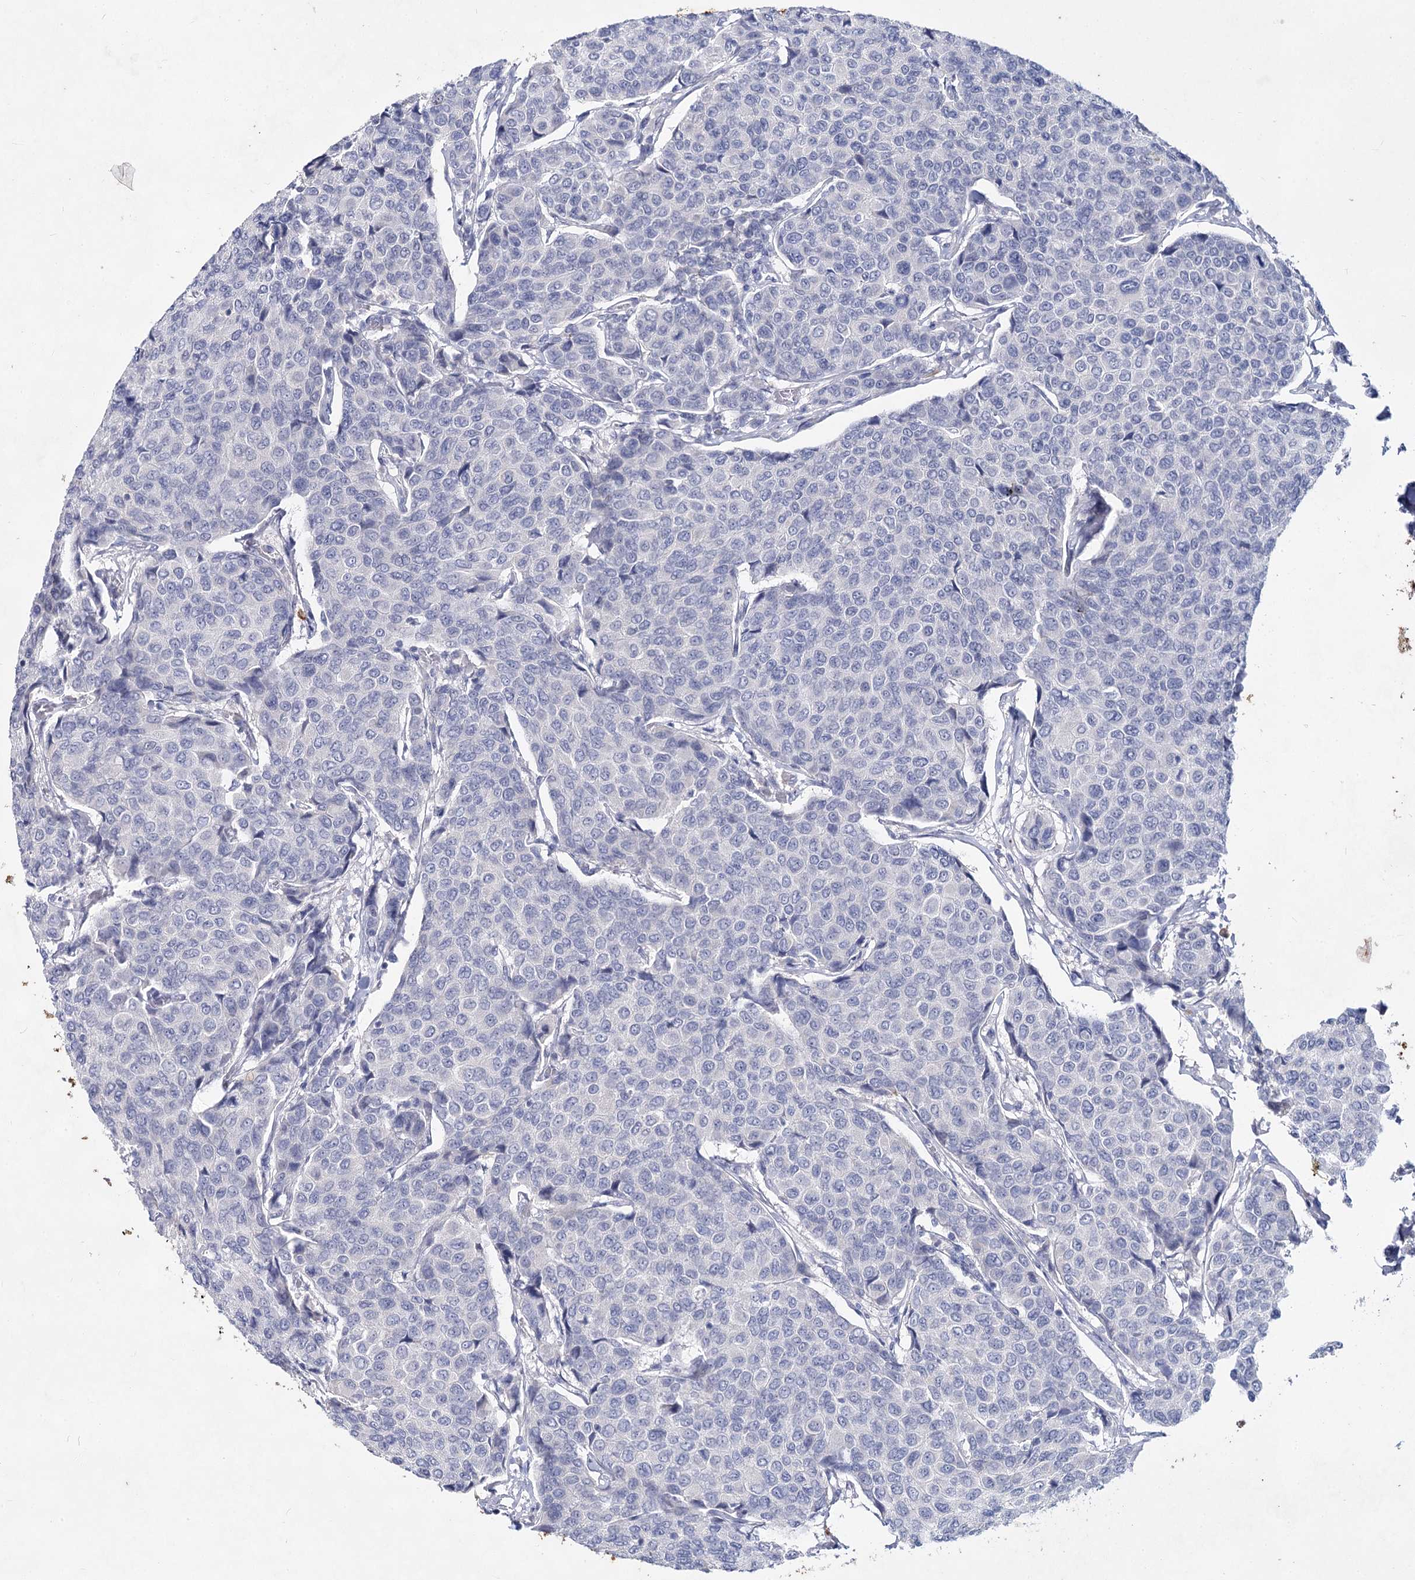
{"staining": {"intensity": "negative", "quantity": "none", "location": "none"}, "tissue": "breast cancer", "cell_type": "Tumor cells", "image_type": "cancer", "snomed": [{"axis": "morphology", "description": "Duct carcinoma"}, {"axis": "topography", "description": "Breast"}], "caption": "Protein analysis of breast intraductal carcinoma displays no significant staining in tumor cells. The staining is performed using DAB (3,3'-diaminobenzidine) brown chromogen with nuclei counter-stained in using hematoxylin.", "gene": "CCDC73", "patient": {"sex": "female", "age": 55}}